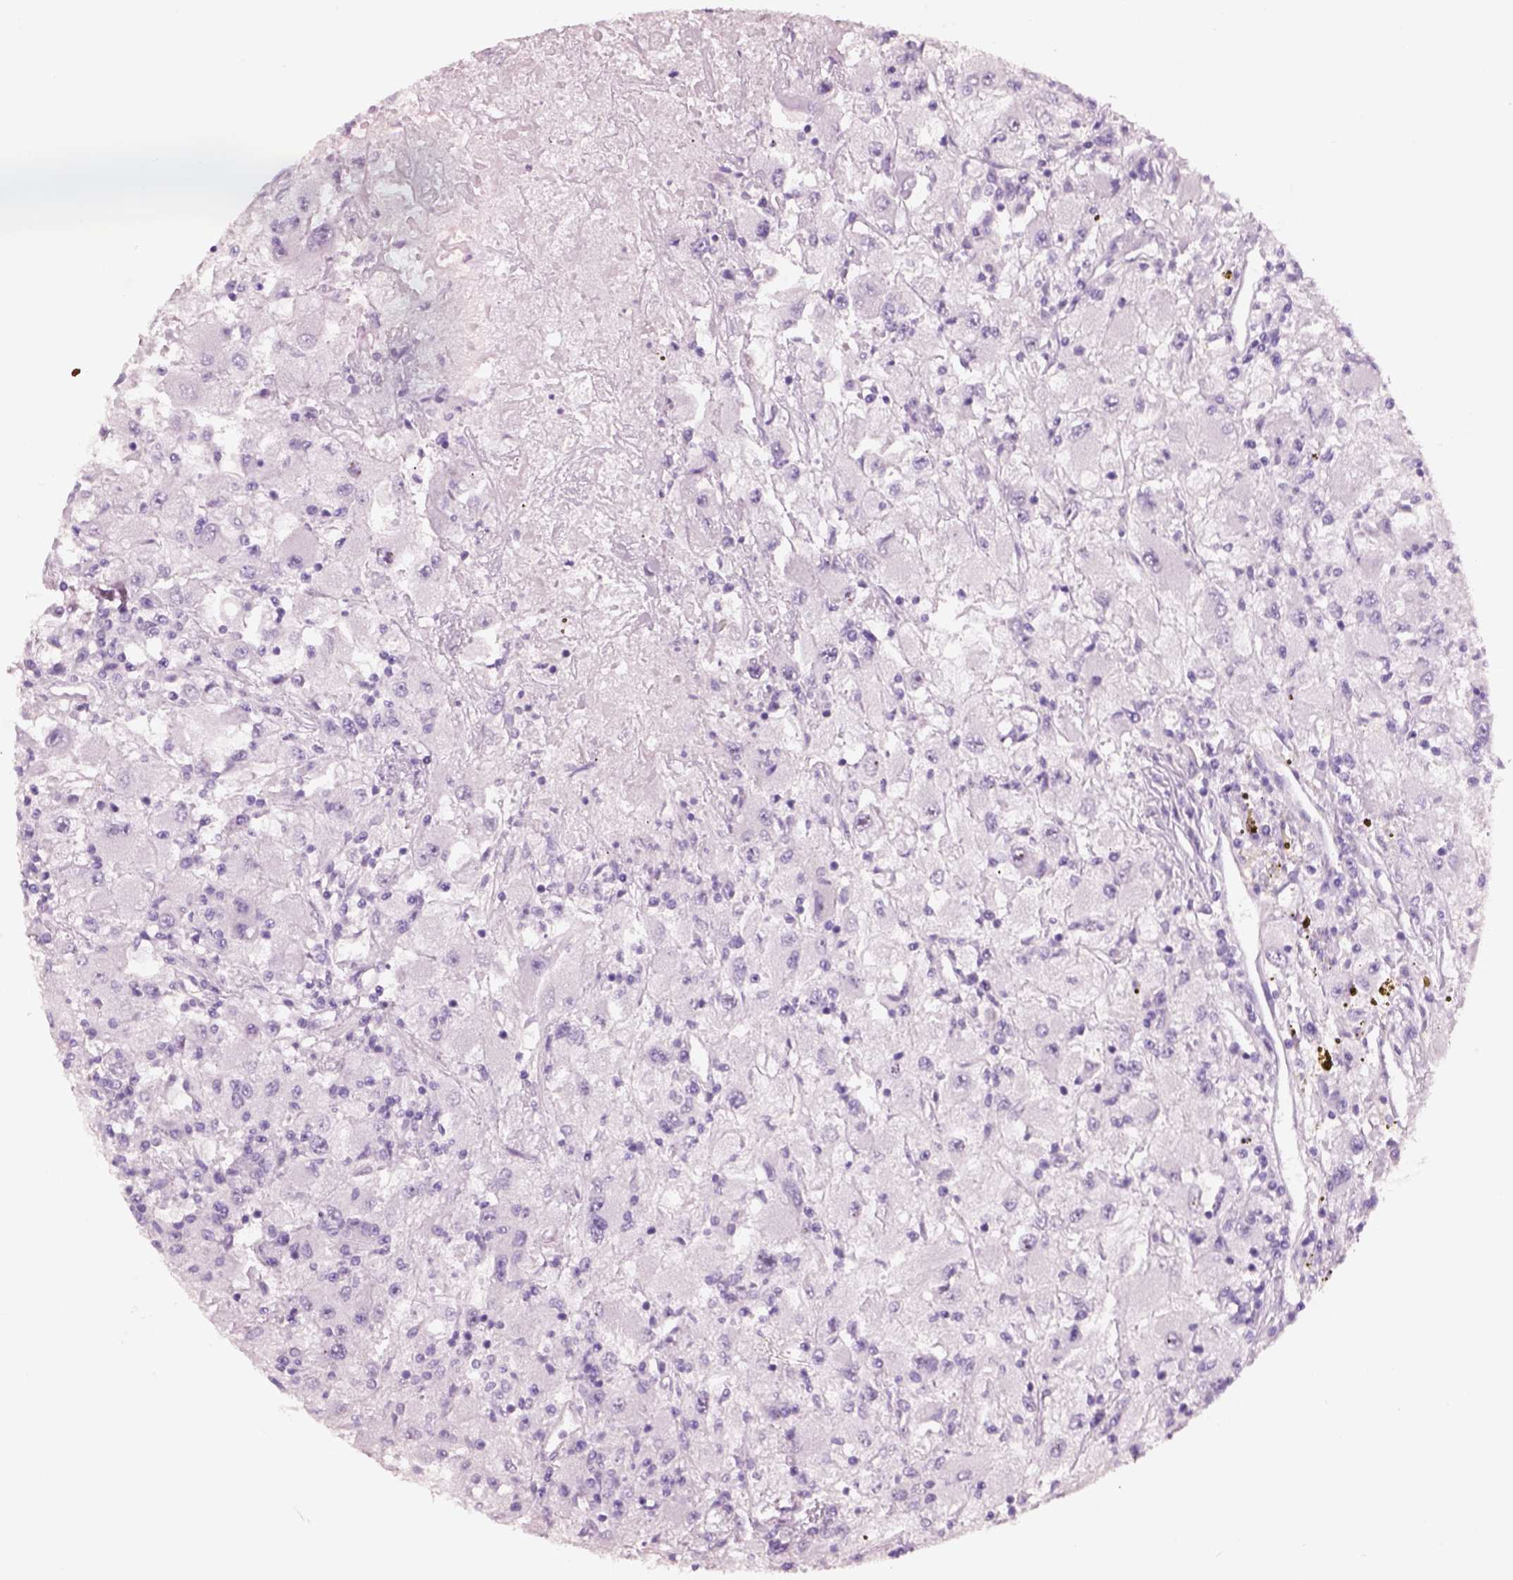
{"staining": {"intensity": "negative", "quantity": "none", "location": "none"}, "tissue": "renal cancer", "cell_type": "Tumor cells", "image_type": "cancer", "snomed": [{"axis": "morphology", "description": "Adenocarcinoma, NOS"}, {"axis": "topography", "description": "Kidney"}], "caption": "Tumor cells show no significant protein expression in renal adenocarcinoma.", "gene": "PNOC", "patient": {"sex": "female", "age": 67}}